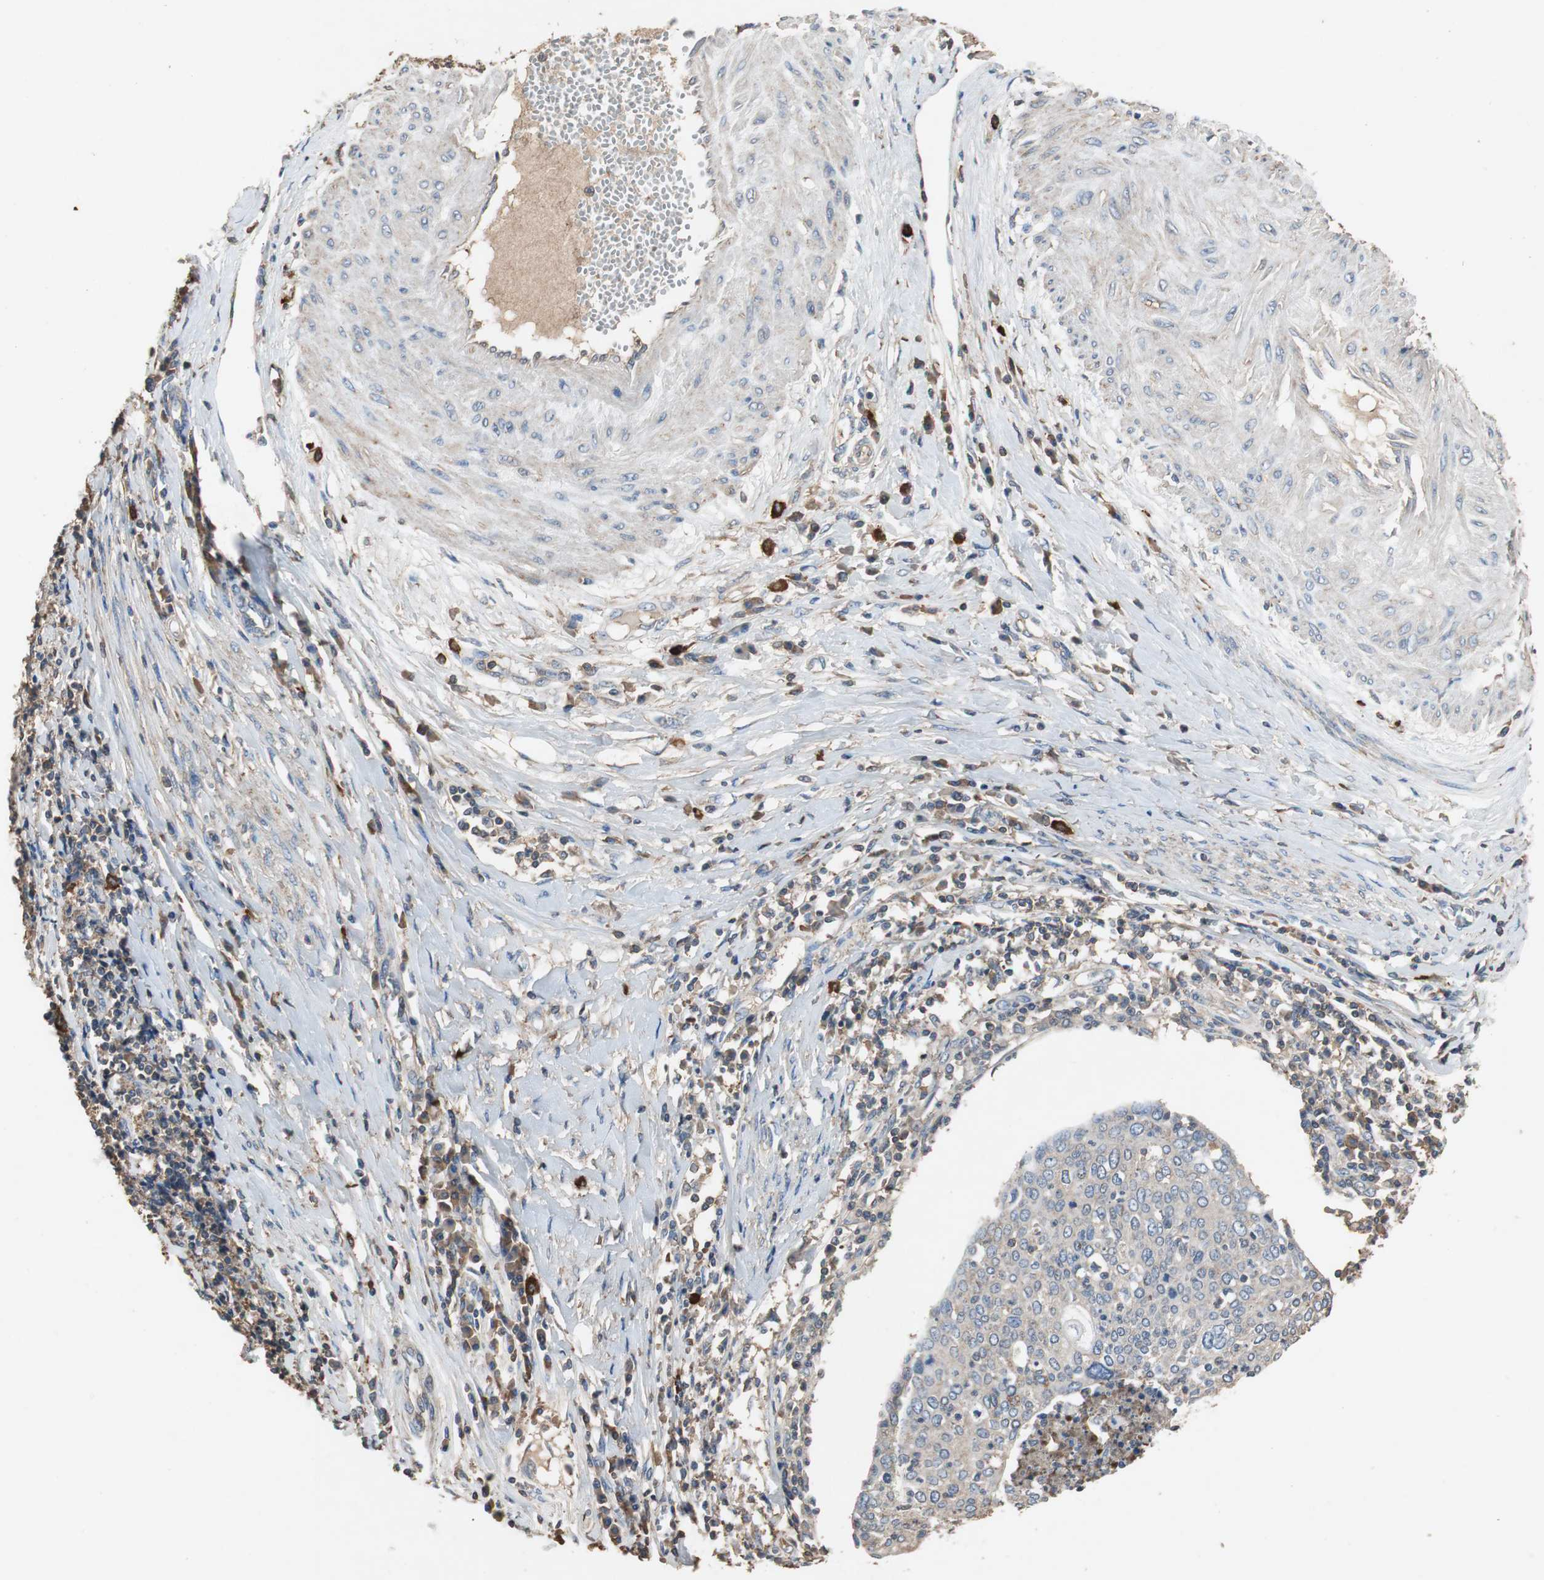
{"staining": {"intensity": "weak", "quantity": "<25%", "location": "cytoplasmic/membranous"}, "tissue": "cervical cancer", "cell_type": "Tumor cells", "image_type": "cancer", "snomed": [{"axis": "morphology", "description": "Squamous cell carcinoma, NOS"}, {"axis": "topography", "description": "Cervix"}], "caption": "An immunohistochemistry (IHC) photomicrograph of cervical squamous cell carcinoma is shown. There is no staining in tumor cells of cervical squamous cell carcinoma.", "gene": "TNFRSF14", "patient": {"sex": "female", "age": 40}}